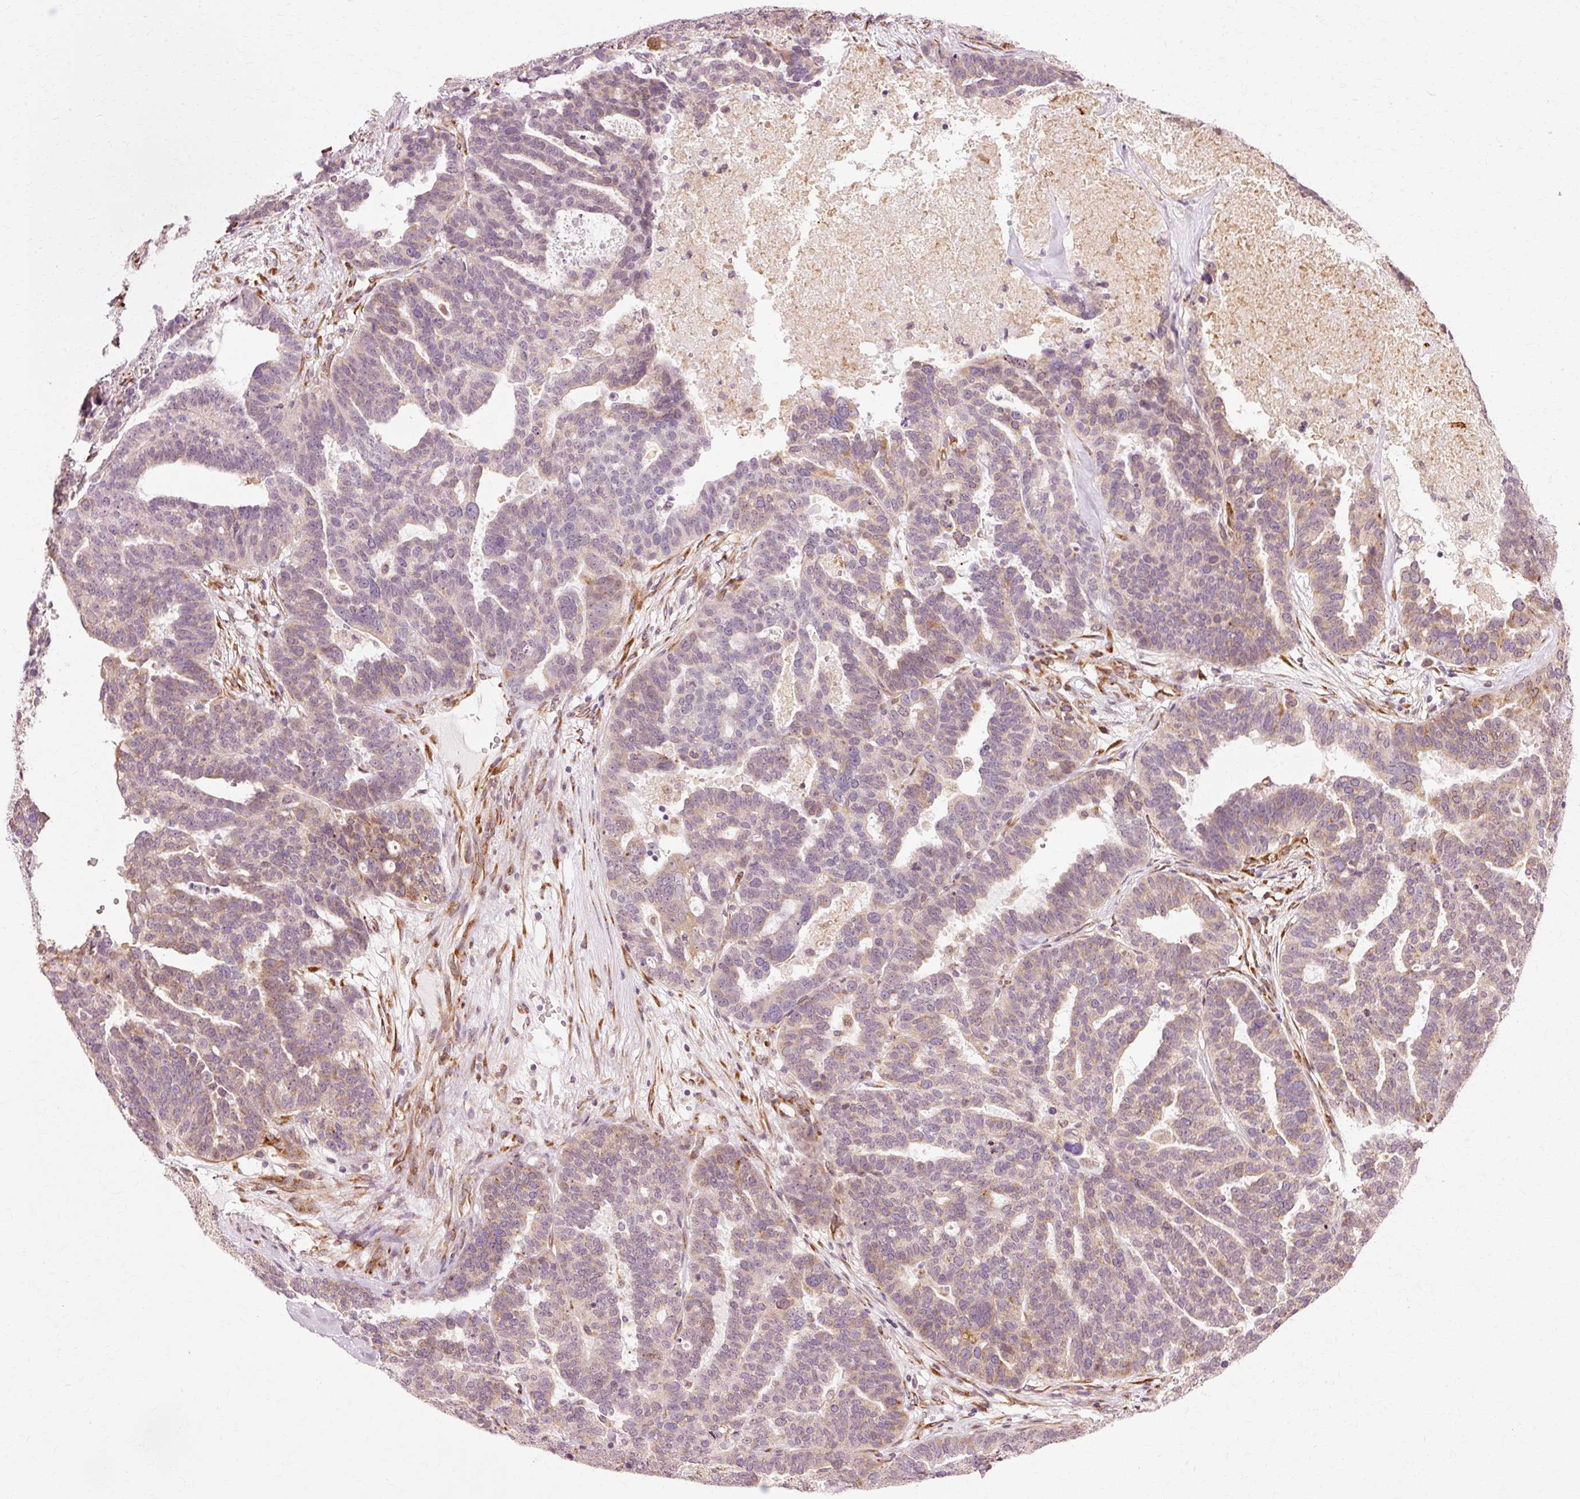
{"staining": {"intensity": "moderate", "quantity": "<25%", "location": "cytoplasmic/membranous"}, "tissue": "ovarian cancer", "cell_type": "Tumor cells", "image_type": "cancer", "snomed": [{"axis": "morphology", "description": "Cystadenocarcinoma, serous, NOS"}, {"axis": "topography", "description": "Ovary"}], "caption": "Moderate cytoplasmic/membranous positivity is present in approximately <25% of tumor cells in serous cystadenocarcinoma (ovarian).", "gene": "RGPD5", "patient": {"sex": "female", "age": 59}}